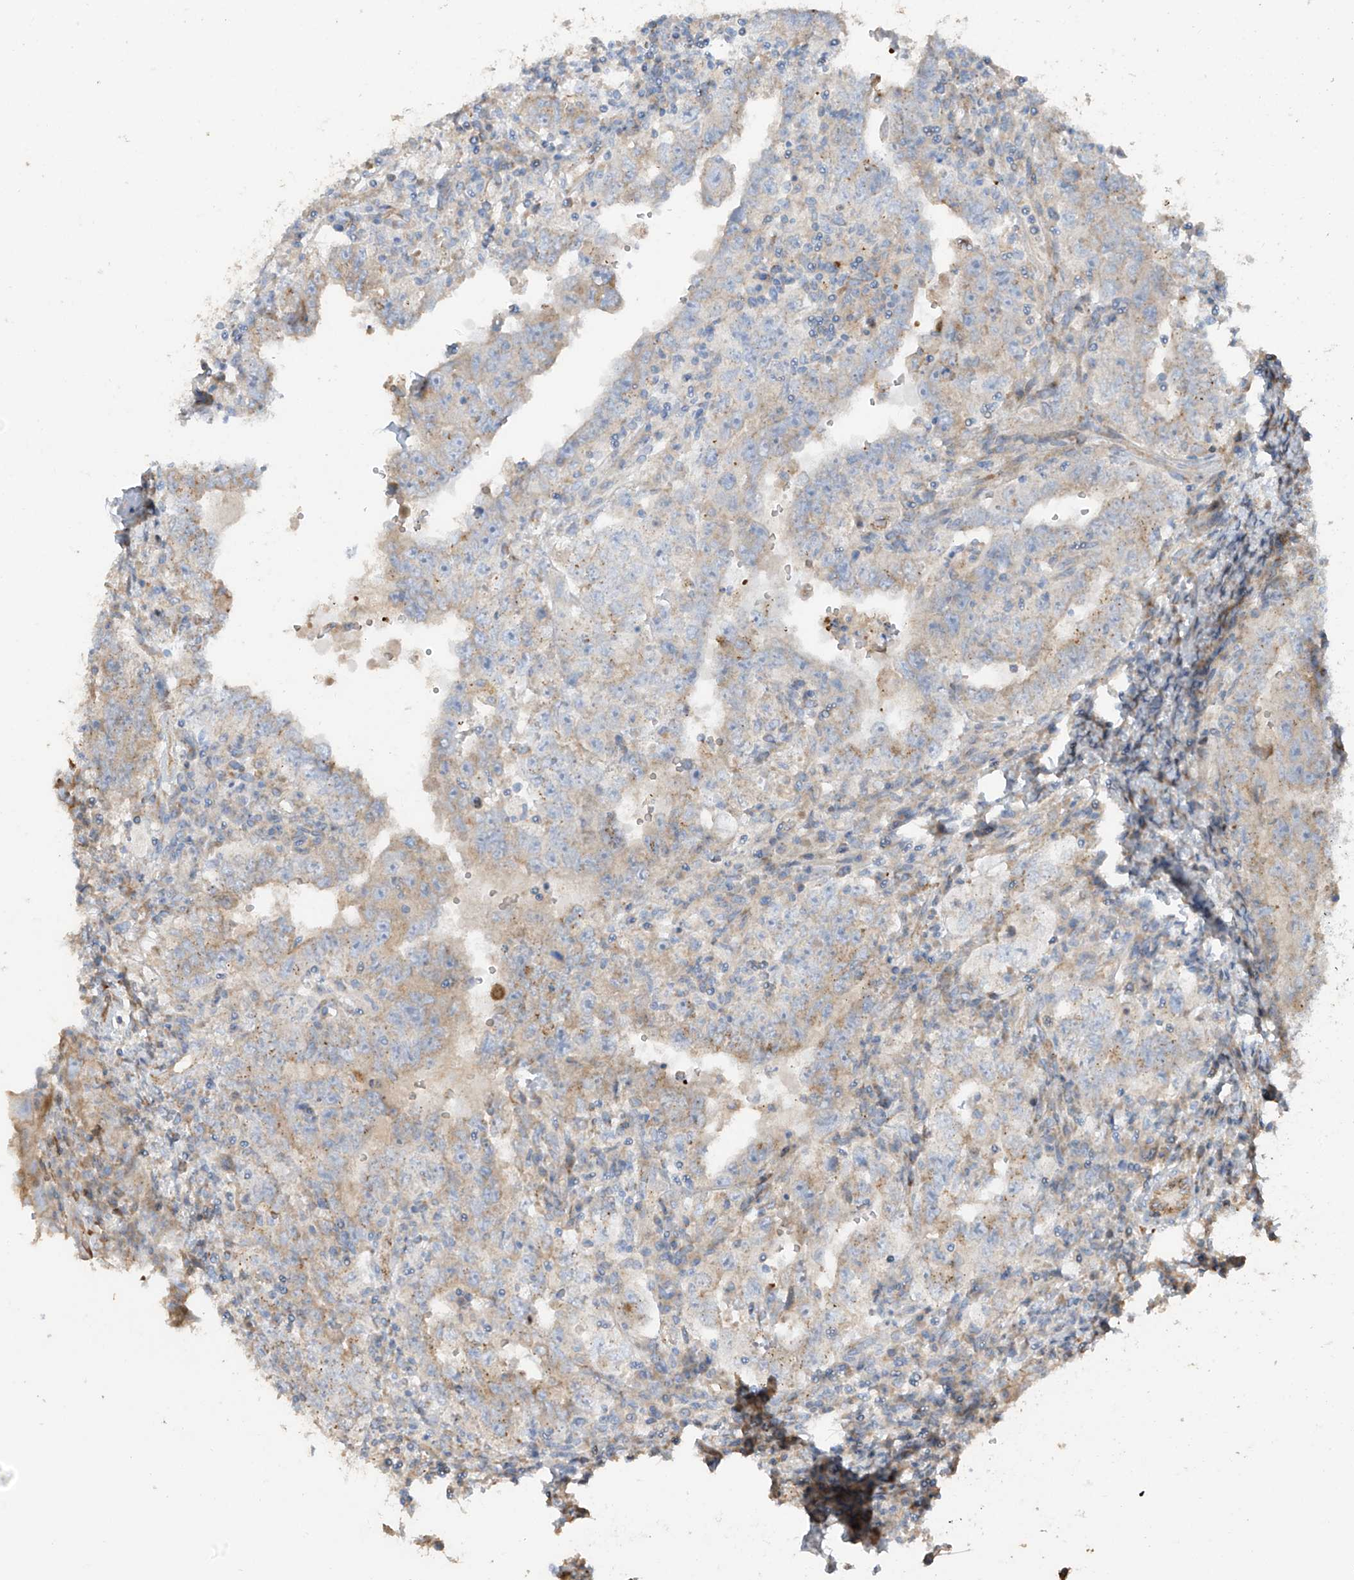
{"staining": {"intensity": "weak", "quantity": "<25%", "location": "cytoplasmic/membranous"}, "tissue": "testis cancer", "cell_type": "Tumor cells", "image_type": "cancer", "snomed": [{"axis": "morphology", "description": "Carcinoma, Embryonal, NOS"}, {"axis": "topography", "description": "Testis"}], "caption": "Tumor cells show no significant protein positivity in embryonal carcinoma (testis).", "gene": "ABTB1", "patient": {"sex": "male", "age": 26}}